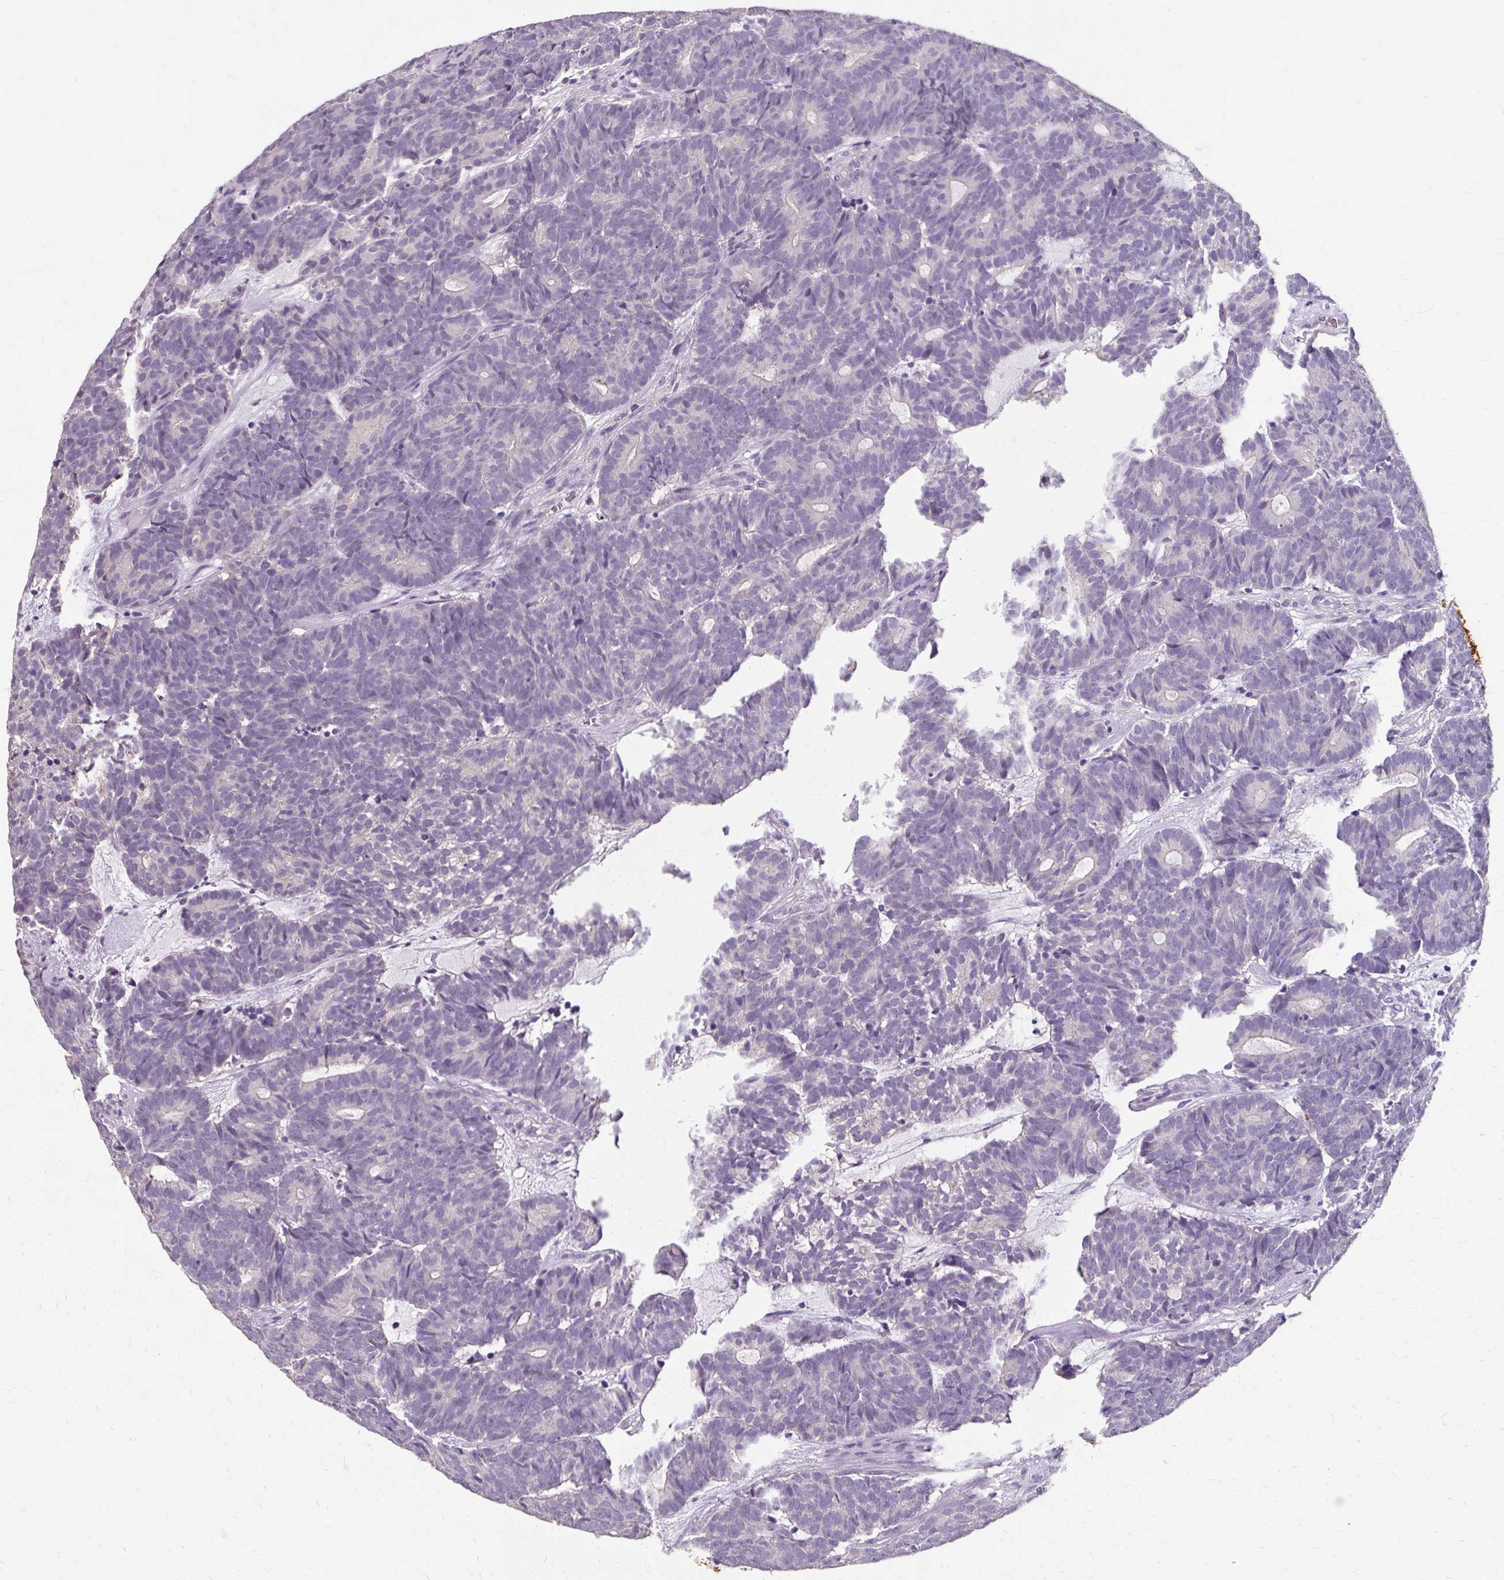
{"staining": {"intensity": "negative", "quantity": "none", "location": "none"}, "tissue": "head and neck cancer", "cell_type": "Tumor cells", "image_type": "cancer", "snomed": [{"axis": "morphology", "description": "Adenocarcinoma, NOS"}, {"axis": "topography", "description": "Head-Neck"}], "caption": "Immunohistochemical staining of human head and neck cancer (adenocarcinoma) exhibits no significant positivity in tumor cells.", "gene": "KLHL24", "patient": {"sex": "female", "age": 81}}